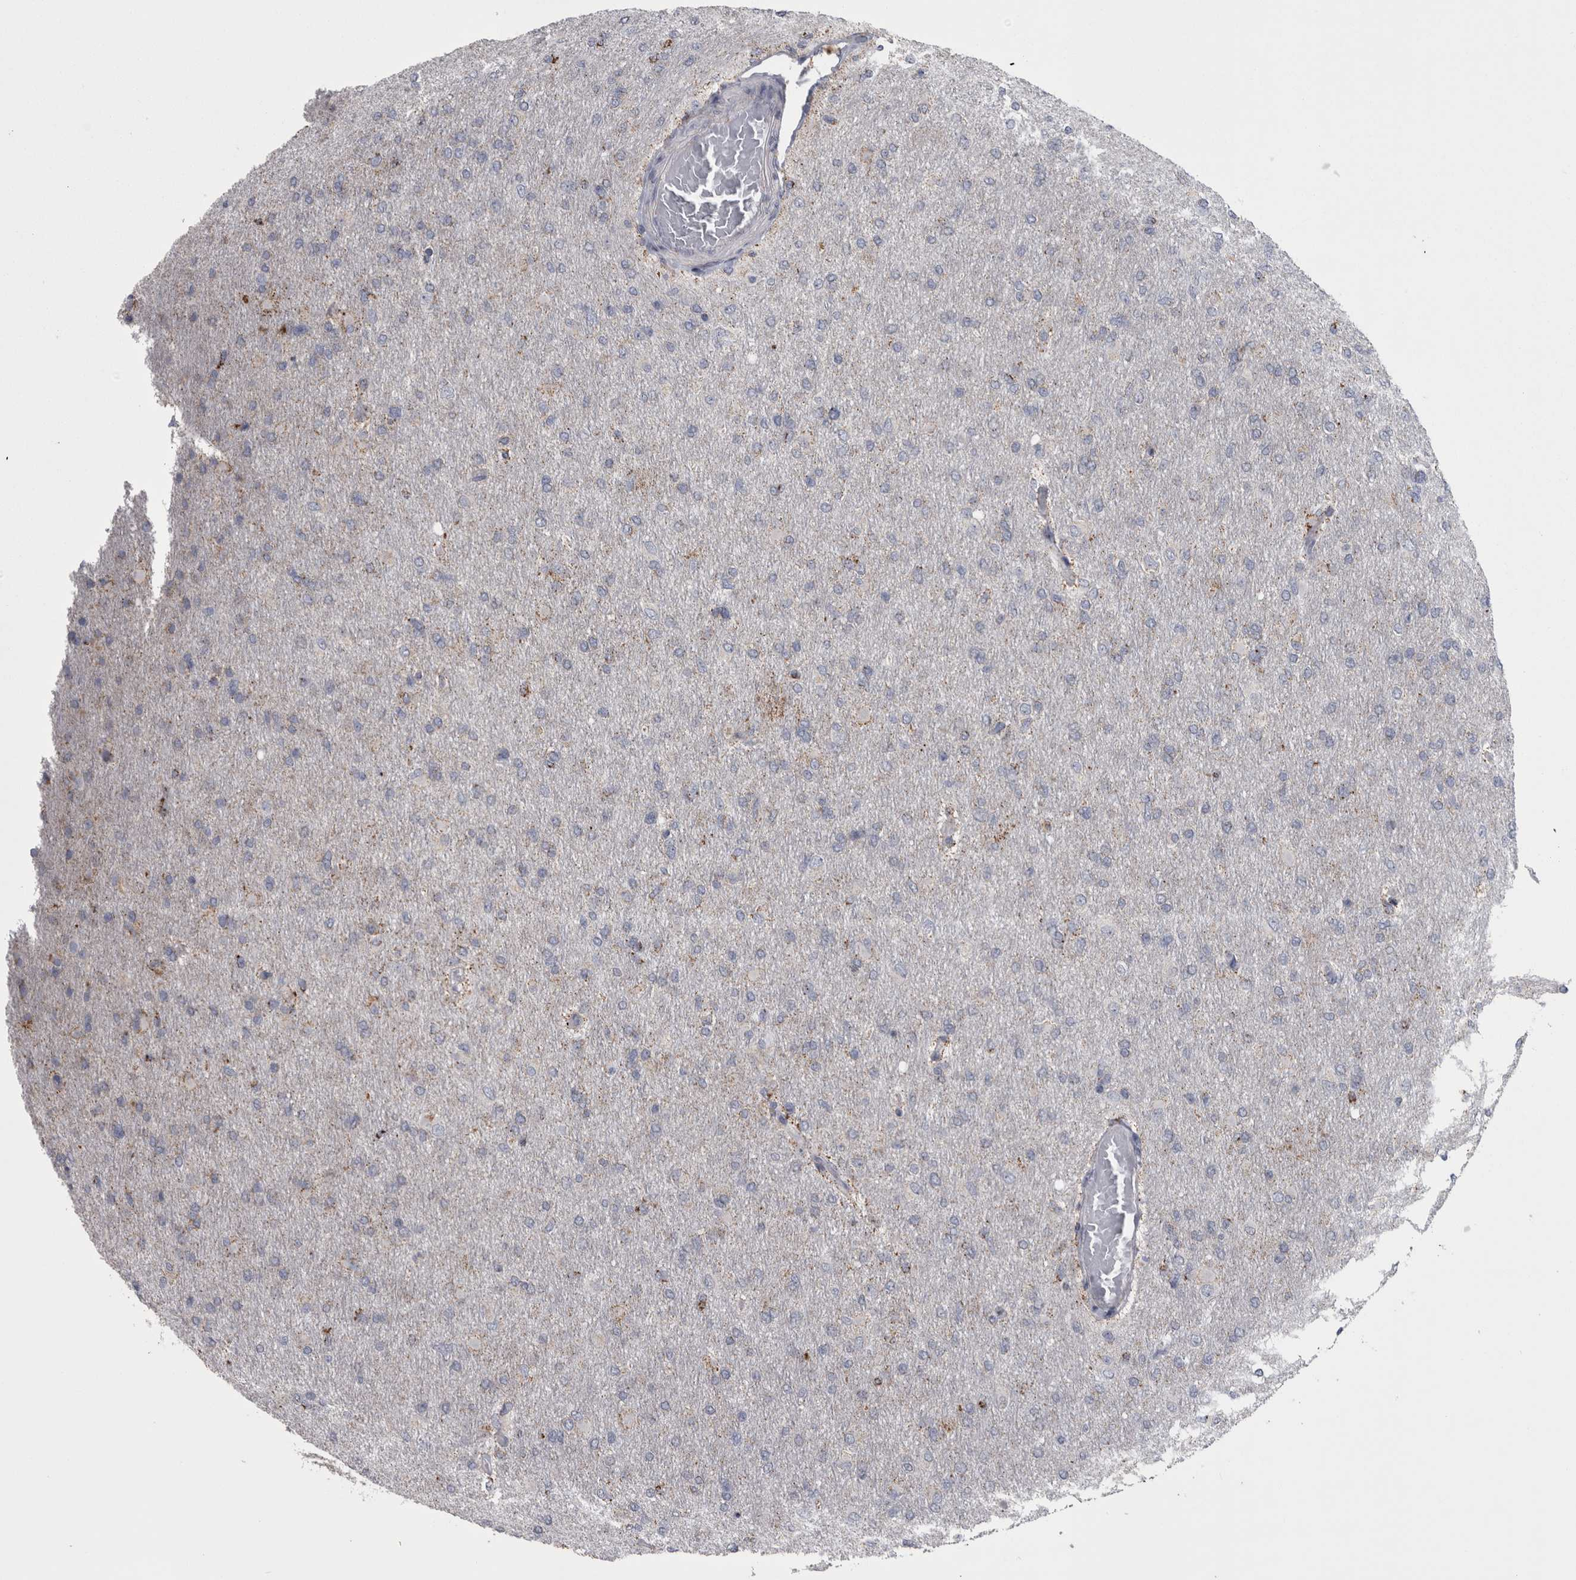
{"staining": {"intensity": "weak", "quantity": "<25%", "location": "cytoplasmic/membranous"}, "tissue": "glioma", "cell_type": "Tumor cells", "image_type": "cancer", "snomed": [{"axis": "morphology", "description": "Glioma, malignant, High grade"}, {"axis": "topography", "description": "Cerebral cortex"}], "caption": "High power microscopy photomicrograph of an immunohistochemistry (IHC) histopathology image of glioma, revealing no significant expression in tumor cells. Nuclei are stained in blue.", "gene": "DBT", "patient": {"sex": "female", "age": 36}}